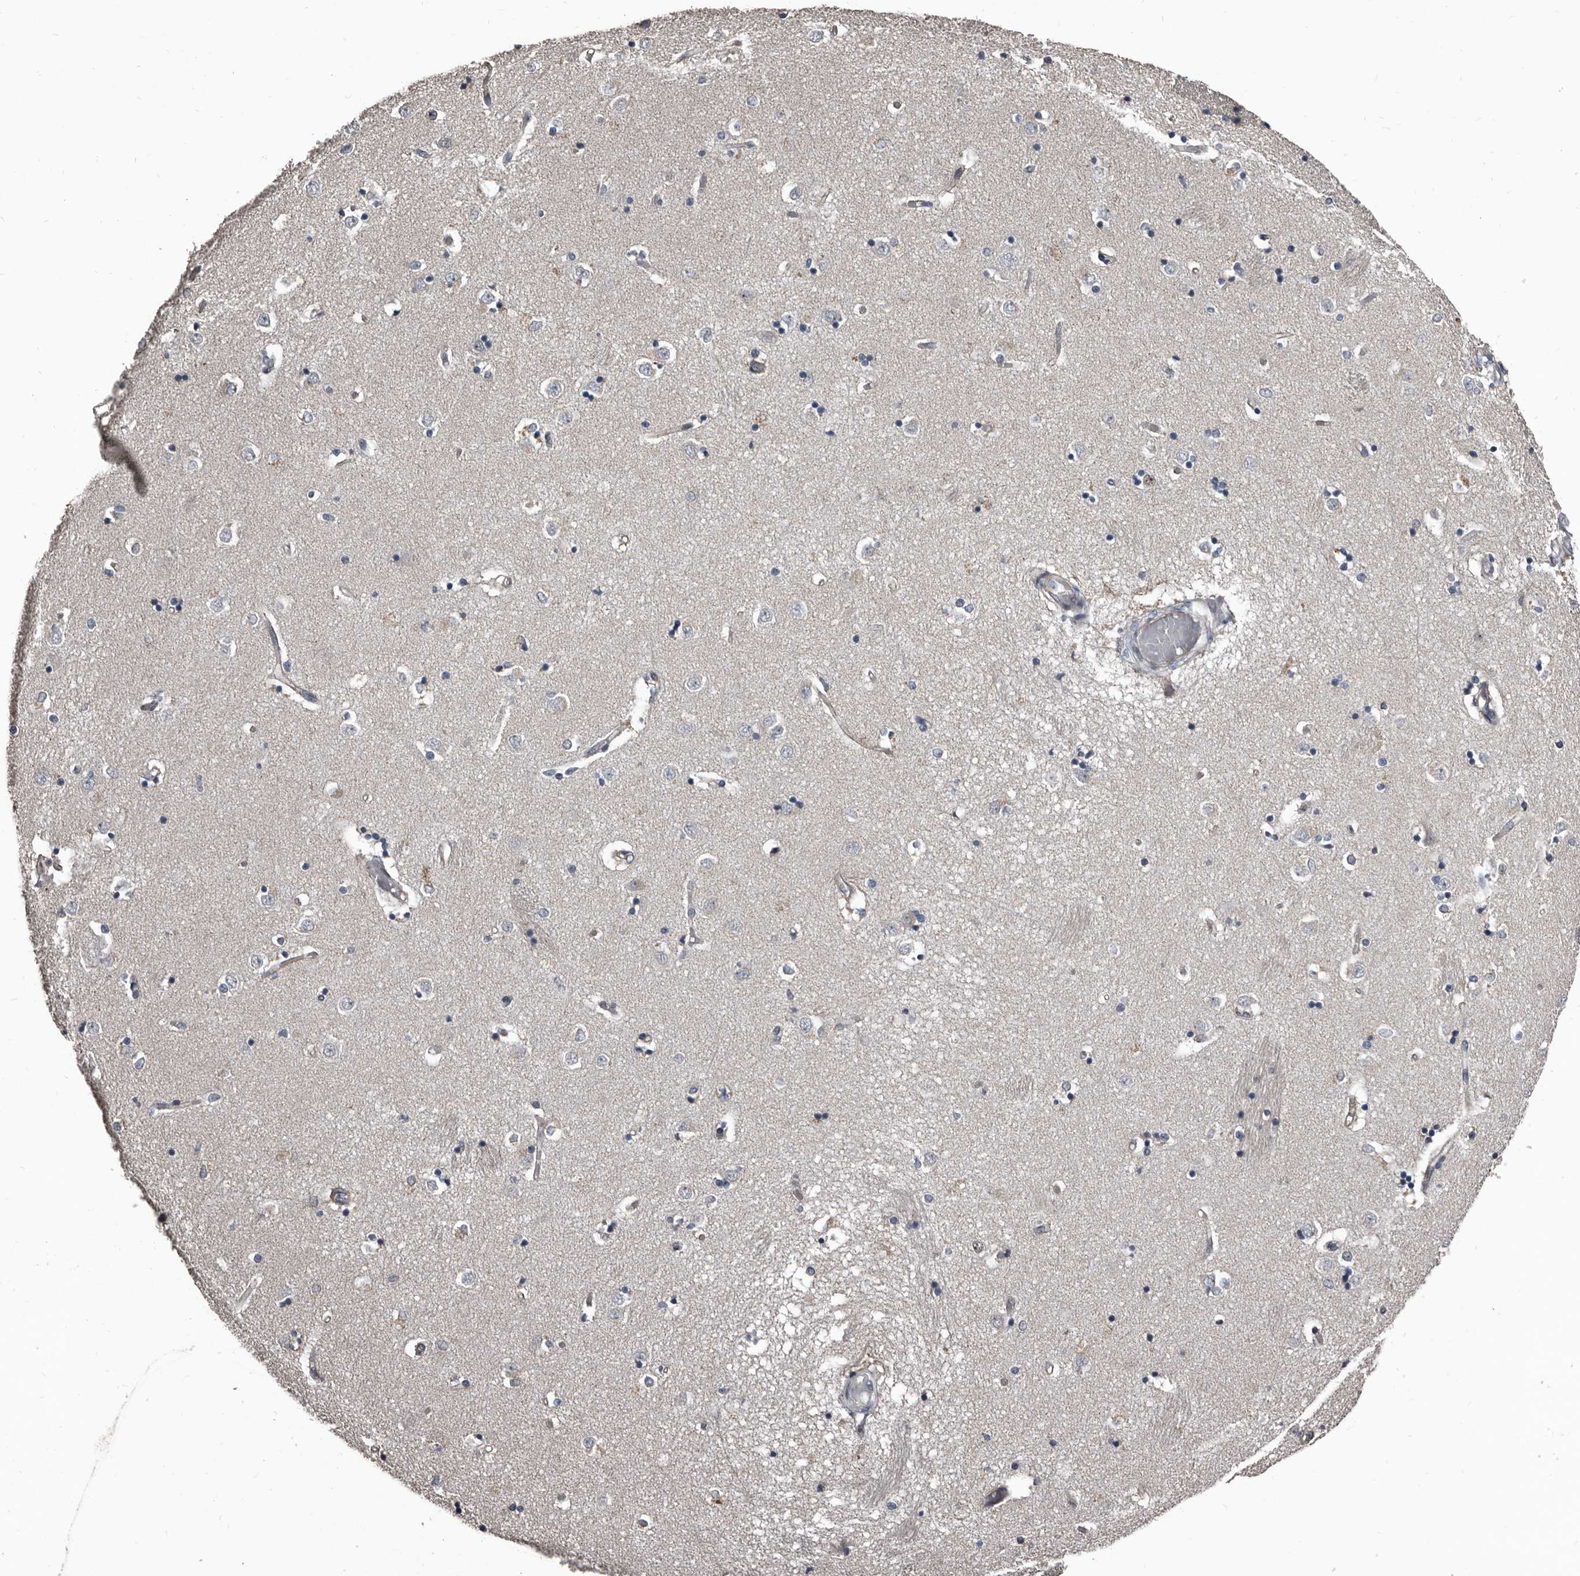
{"staining": {"intensity": "negative", "quantity": "none", "location": "none"}, "tissue": "caudate", "cell_type": "Glial cells", "image_type": "normal", "snomed": [{"axis": "morphology", "description": "Normal tissue, NOS"}, {"axis": "topography", "description": "Lateral ventricle wall"}], "caption": "A high-resolution histopathology image shows IHC staining of unremarkable caudate, which reveals no significant expression in glial cells.", "gene": "DHPS", "patient": {"sex": "male", "age": 45}}